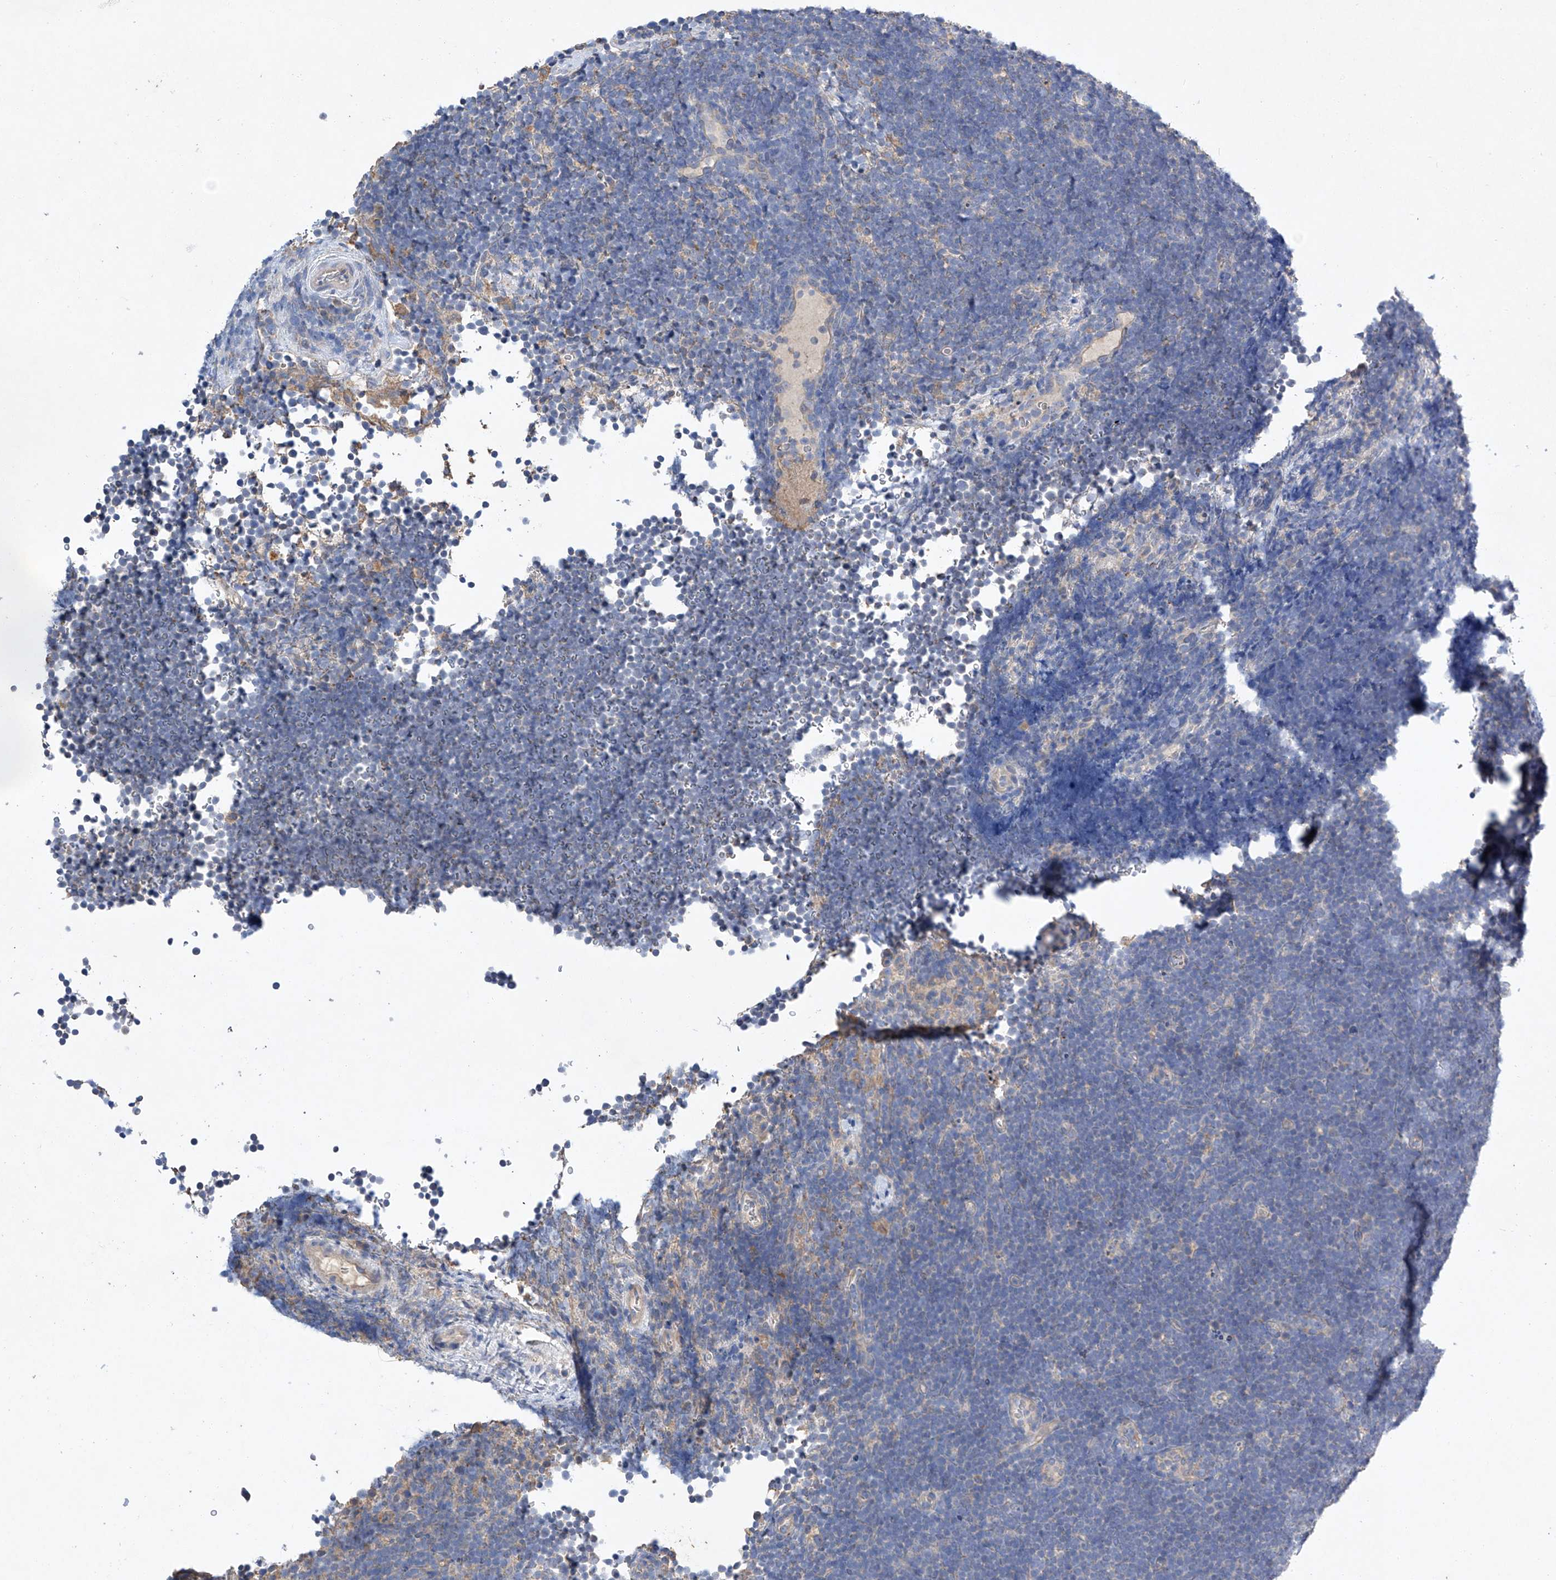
{"staining": {"intensity": "negative", "quantity": "none", "location": "none"}, "tissue": "lymphoma", "cell_type": "Tumor cells", "image_type": "cancer", "snomed": [{"axis": "morphology", "description": "Malignant lymphoma, non-Hodgkin's type, High grade"}, {"axis": "topography", "description": "Lymph node"}], "caption": "This is an IHC histopathology image of lymphoma. There is no positivity in tumor cells.", "gene": "AMD1", "patient": {"sex": "male", "age": 13}}